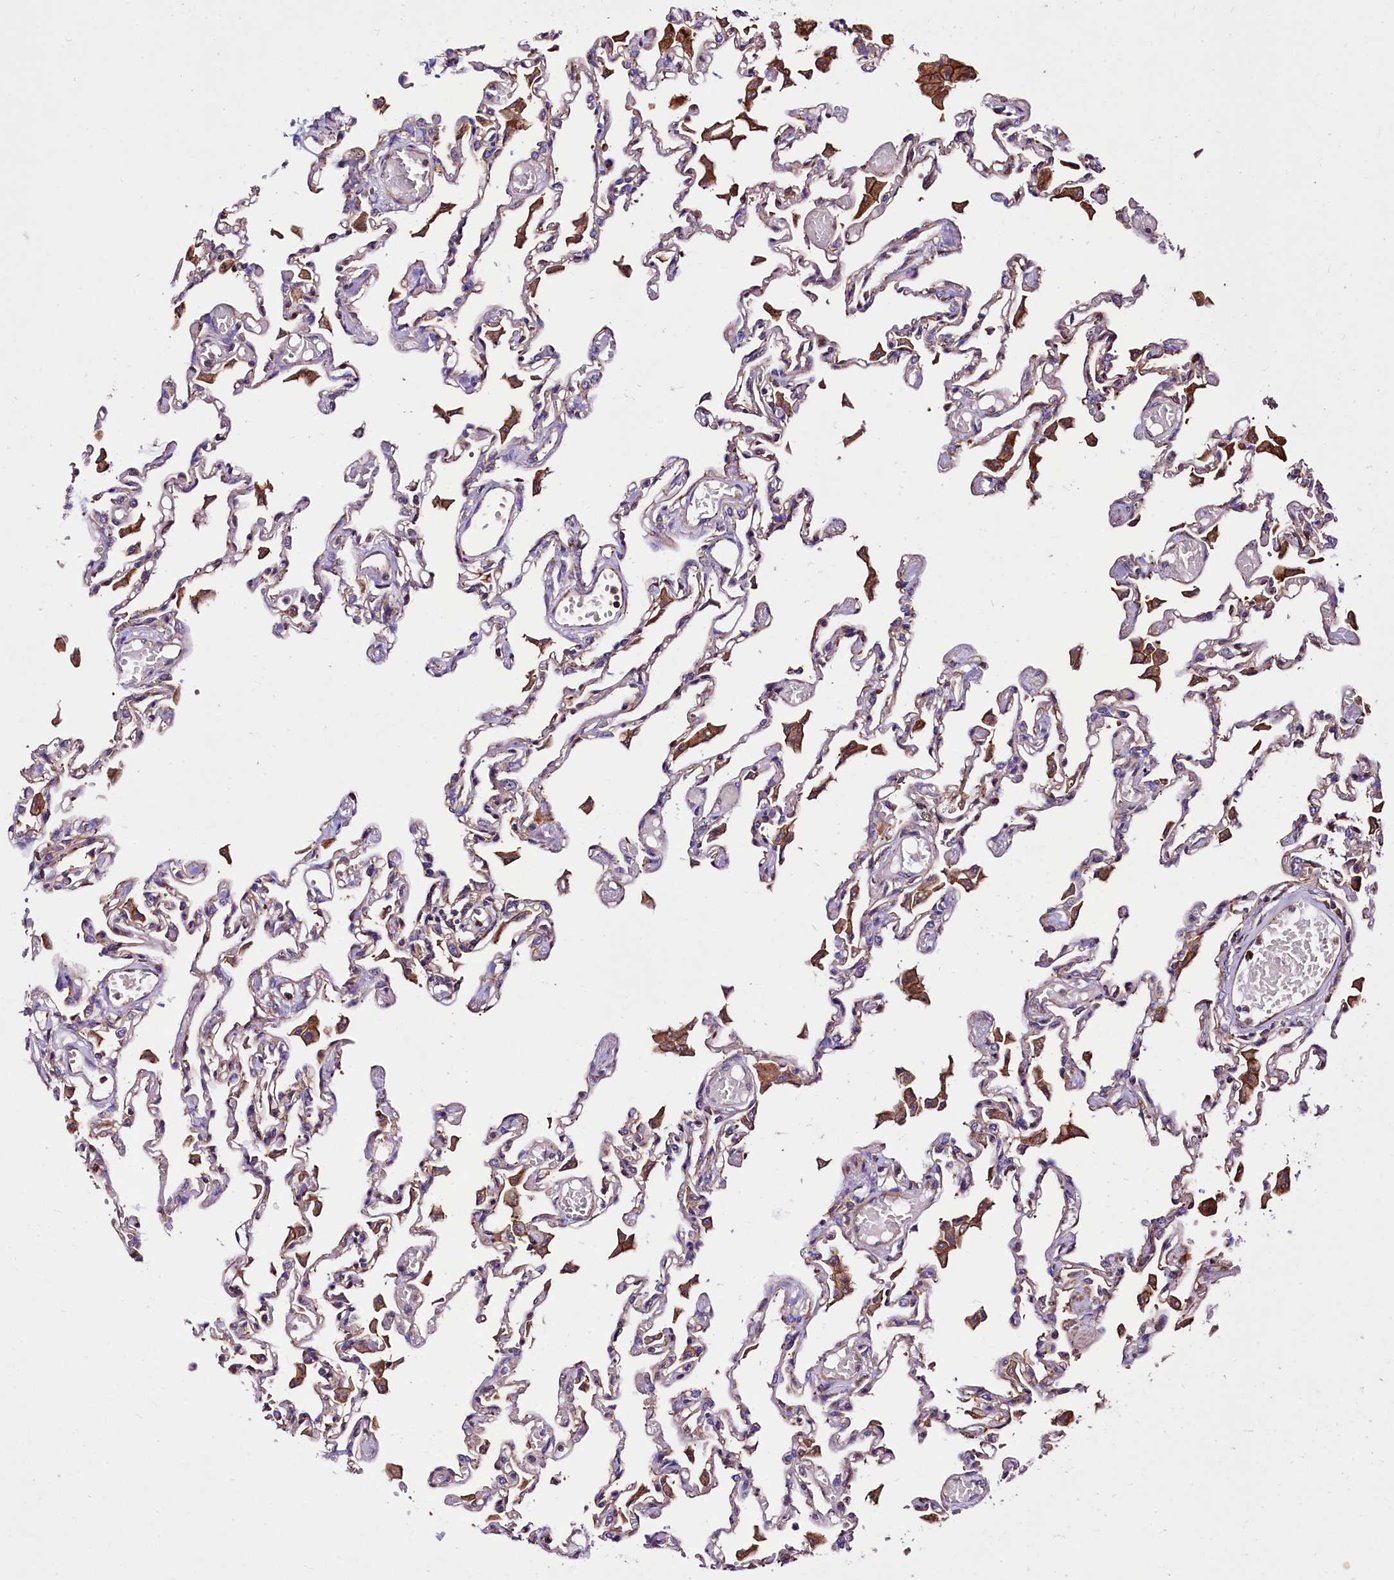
{"staining": {"intensity": "weak", "quantity": "<25%", "location": "cytoplasmic/membranous"}, "tissue": "lung", "cell_type": "Alveolar cells", "image_type": "normal", "snomed": [{"axis": "morphology", "description": "Normal tissue, NOS"}, {"axis": "topography", "description": "Bronchus"}, {"axis": "topography", "description": "Lung"}], "caption": "An IHC photomicrograph of unremarkable lung is shown. There is no staining in alveolar cells of lung. The staining was performed using DAB (3,3'-diaminobenzidine) to visualize the protein expression in brown, while the nuclei were stained in blue with hematoxylin (Magnification: 20x).", "gene": "KLHDC4", "patient": {"sex": "female", "age": 49}}